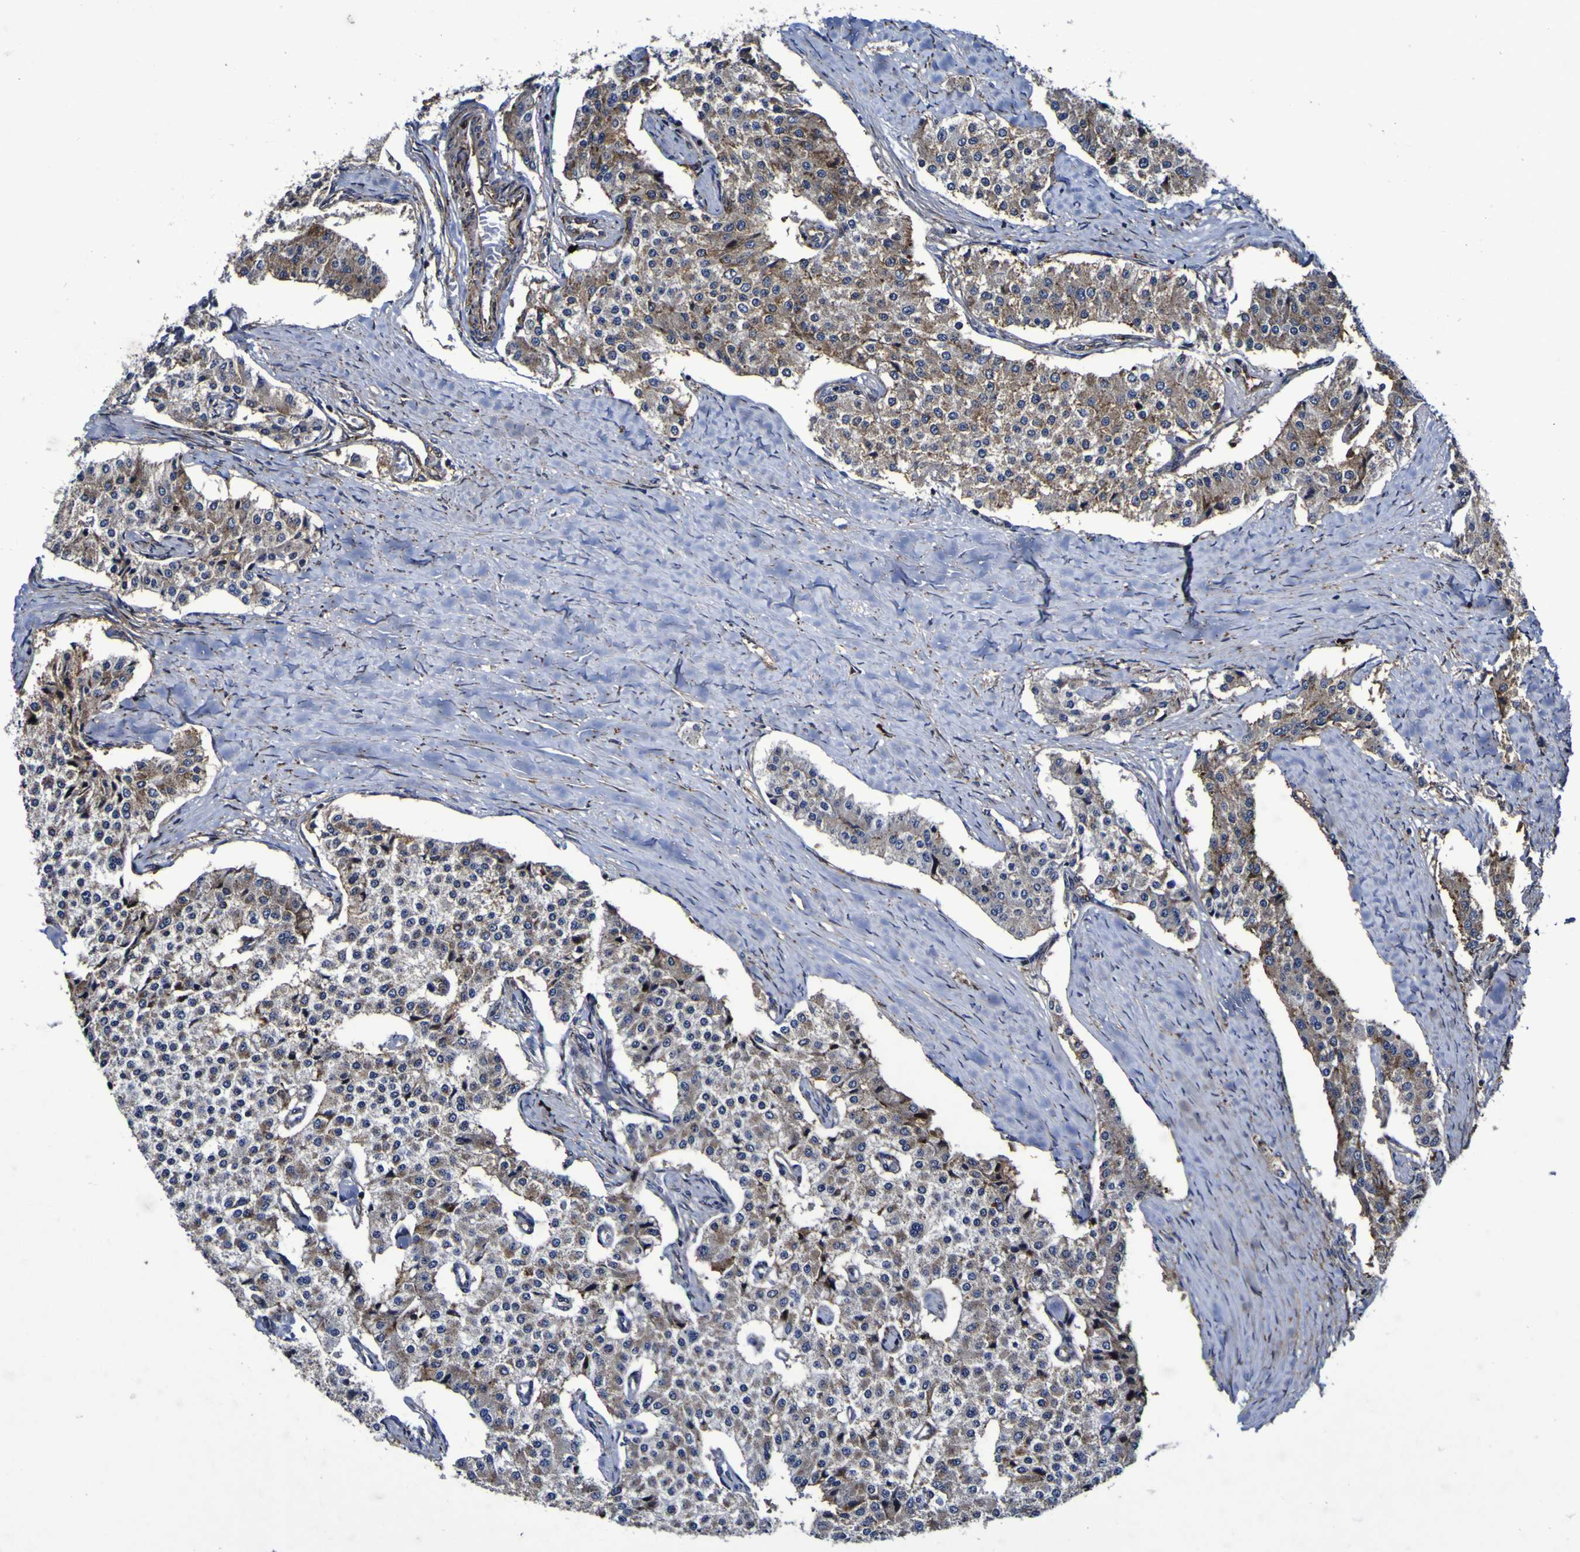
{"staining": {"intensity": "moderate", "quantity": ">75%", "location": "cytoplasmic/membranous"}, "tissue": "carcinoid", "cell_type": "Tumor cells", "image_type": "cancer", "snomed": [{"axis": "morphology", "description": "Carcinoid, malignant, NOS"}, {"axis": "topography", "description": "Colon"}], "caption": "Carcinoid stained with a brown dye shows moderate cytoplasmic/membranous positive expression in approximately >75% of tumor cells.", "gene": "MGLL", "patient": {"sex": "female", "age": 52}}